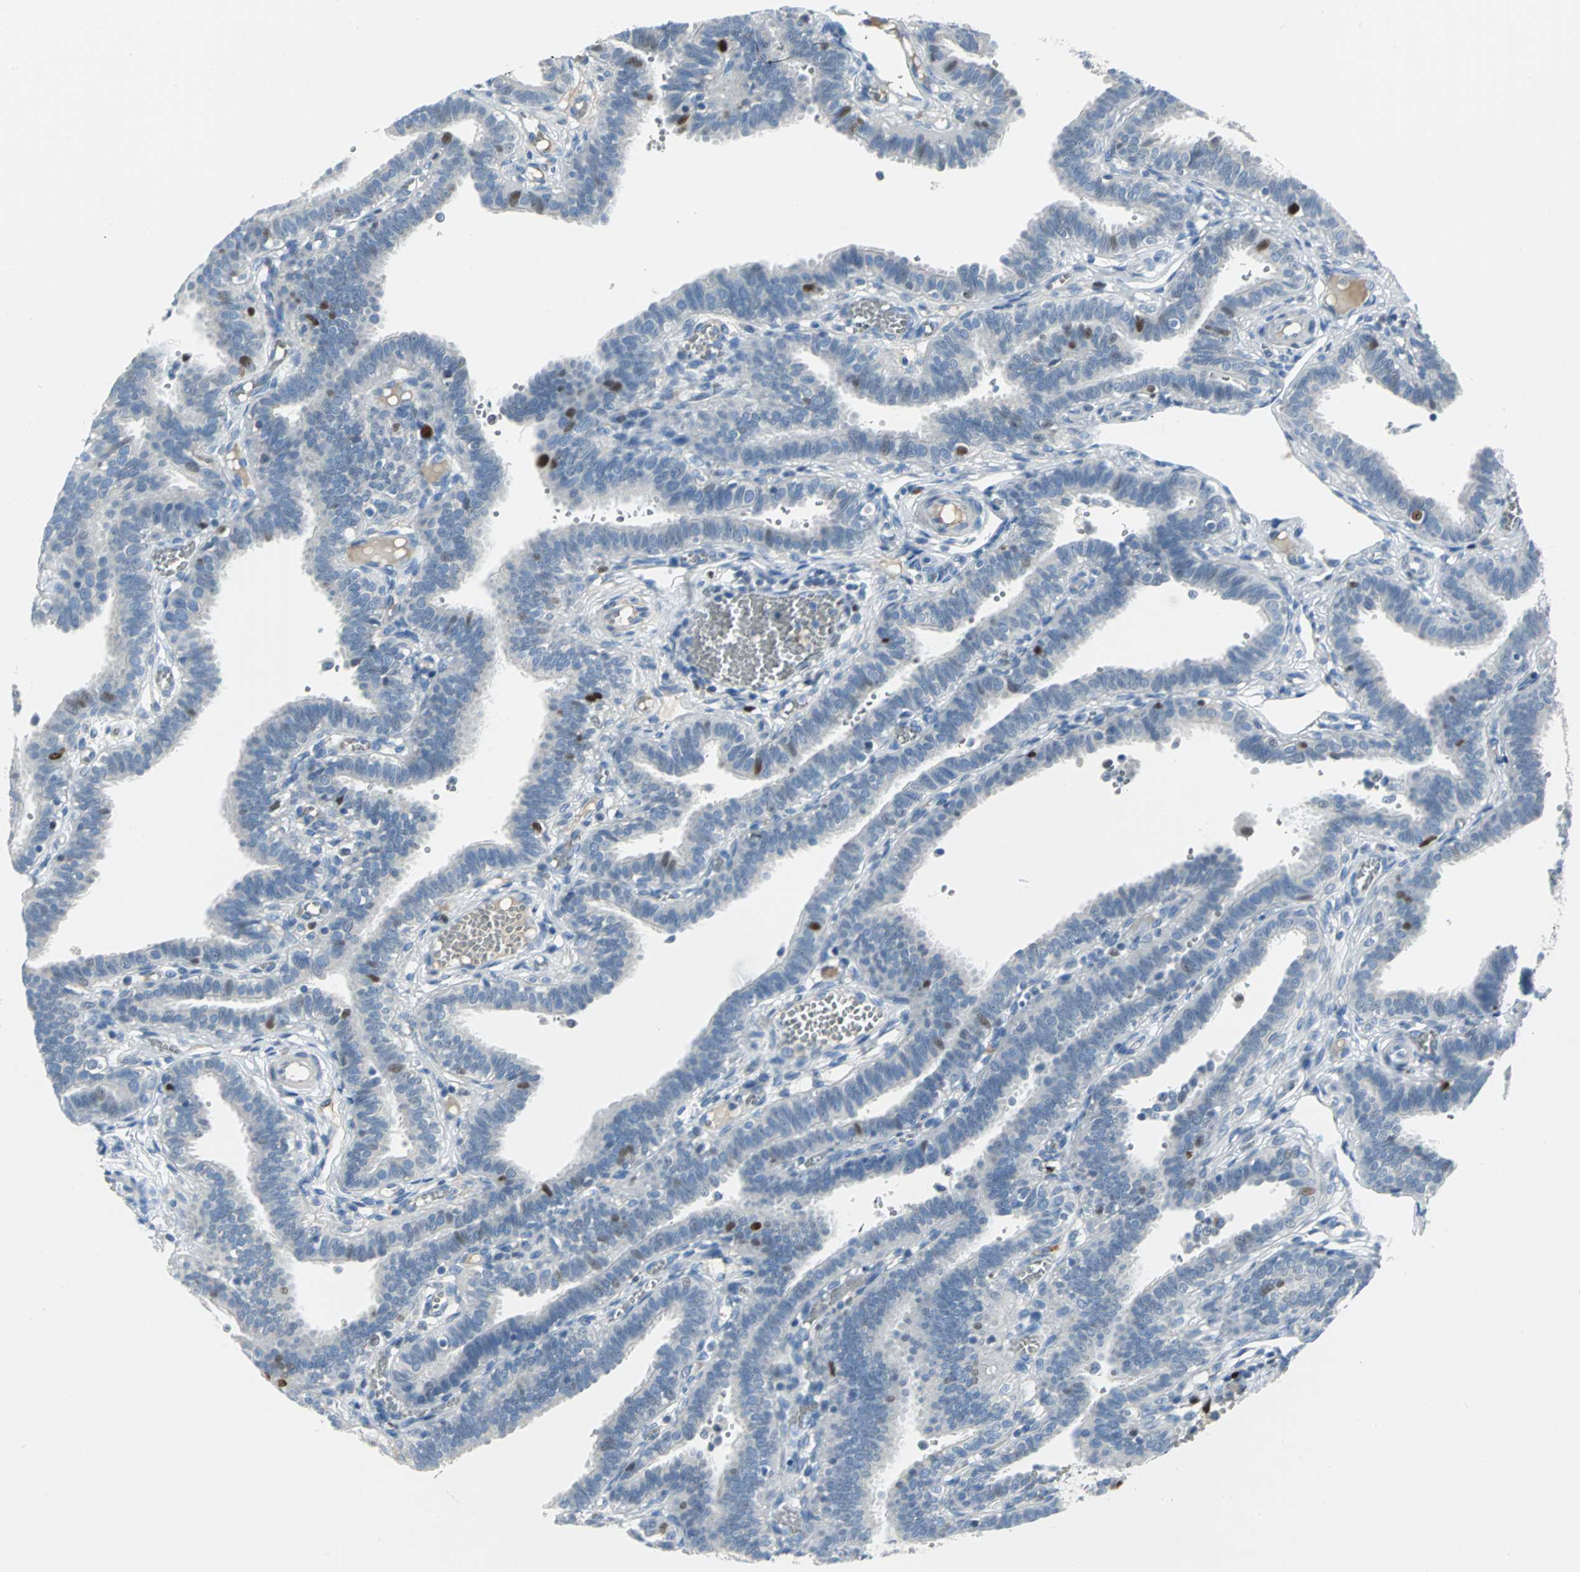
{"staining": {"intensity": "strong", "quantity": "<25%", "location": "nuclear"}, "tissue": "fallopian tube", "cell_type": "Glandular cells", "image_type": "normal", "snomed": [{"axis": "morphology", "description": "Normal tissue, NOS"}, {"axis": "topography", "description": "Fallopian tube"}], "caption": "High-magnification brightfield microscopy of unremarkable fallopian tube stained with DAB (3,3'-diaminobenzidine) (brown) and counterstained with hematoxylin (blue). glandular cells exhibit strong nuclear positivity is identified in approximately<25% of cells. The protein is shown in brown color, while the nuclei are stained blue.", "gene": "MCM4", "patient": {"sex": "female", "age": 29}}